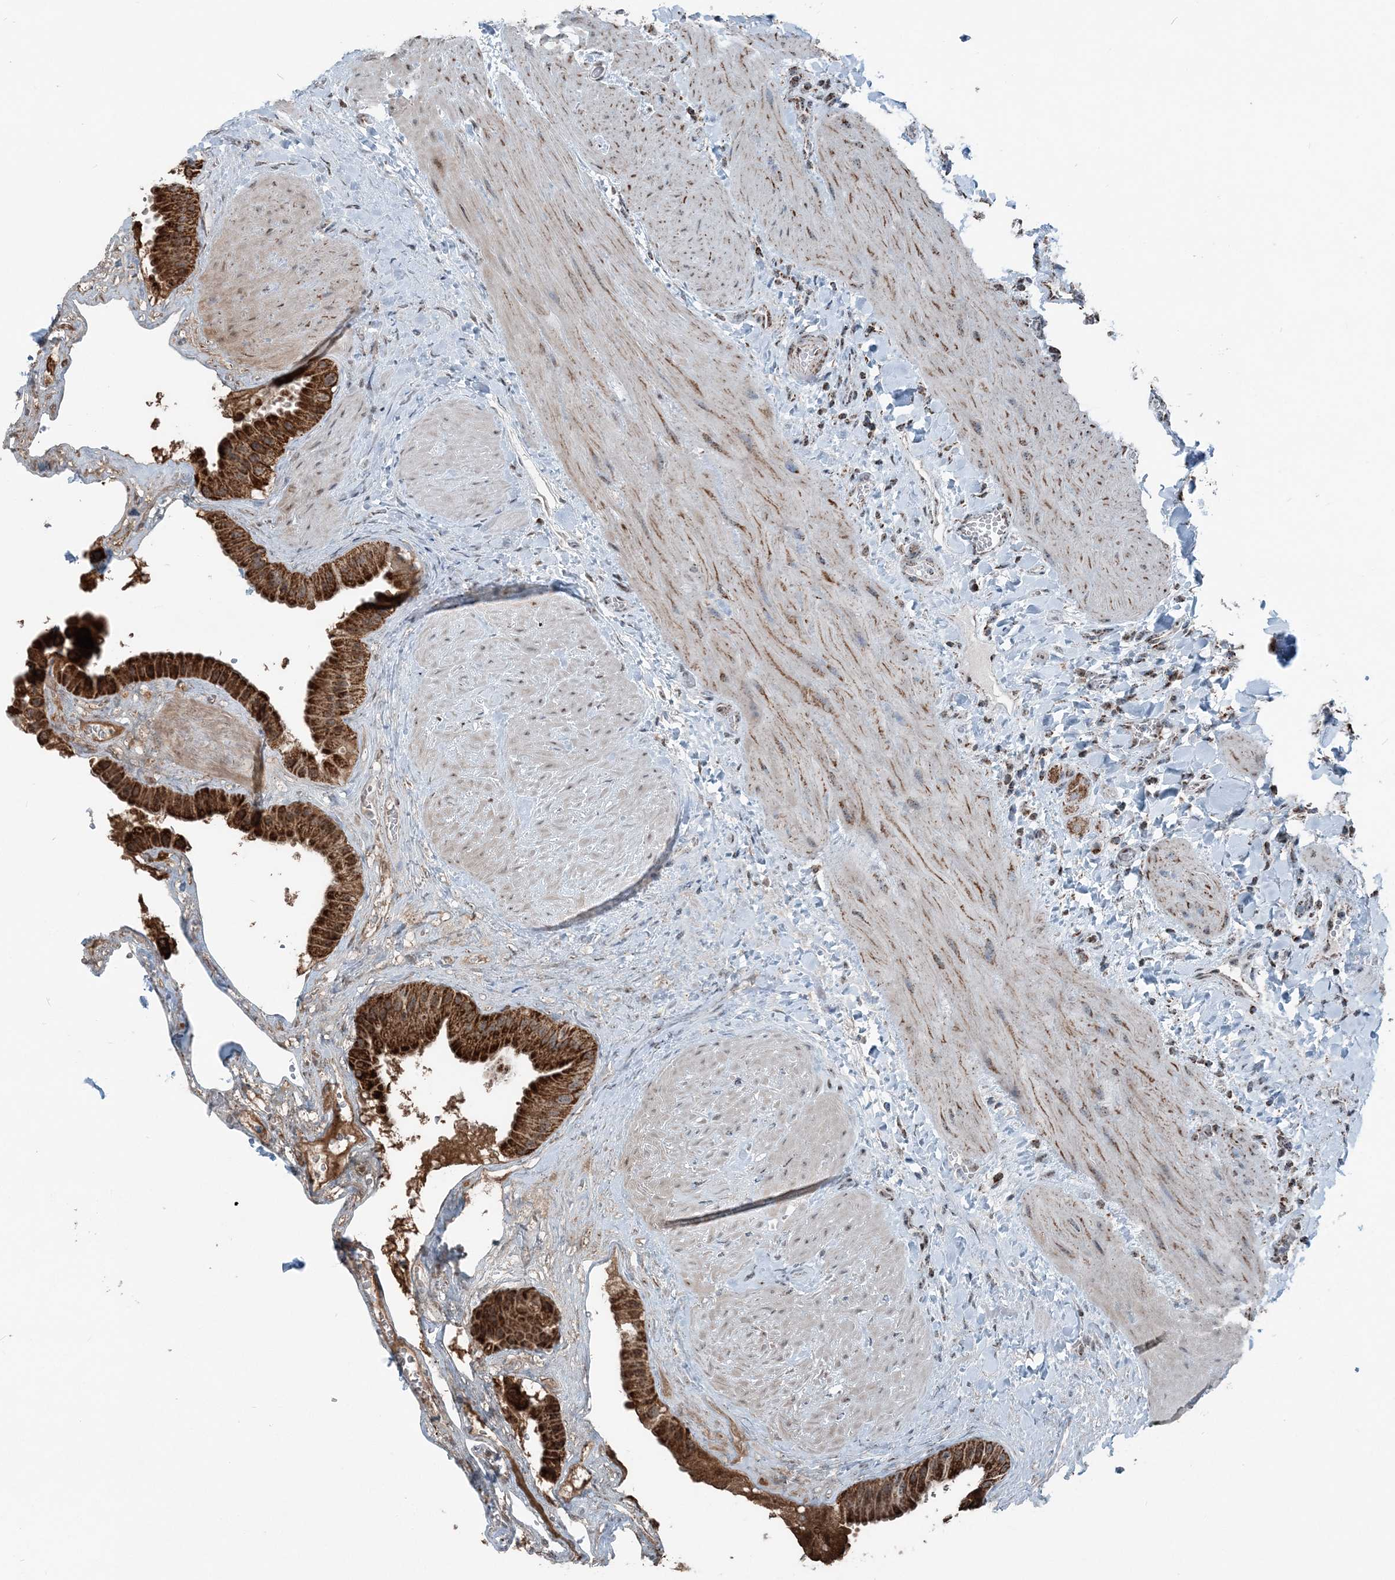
{"staining": {"intensity": "strong", "quantity": ">75%", "location": "cytoplasmic/membranous"}, "tissue": "gallbladder", "cell_type": "Glandular cells", "image_type": "normal", "snomed": [{"axis": "morphology", "description": "Normal tissue, NOS"}, {"axis": "topography", "description": "Gallbladder"}], "caption": "Gallbladder stained for a protein (brown) shows strong cytoplasmic/membranous positive expression in approximately >75% of glandular cells.", "gene": "SUCLG1", "patient": {"sex": "male", "age": 55}}